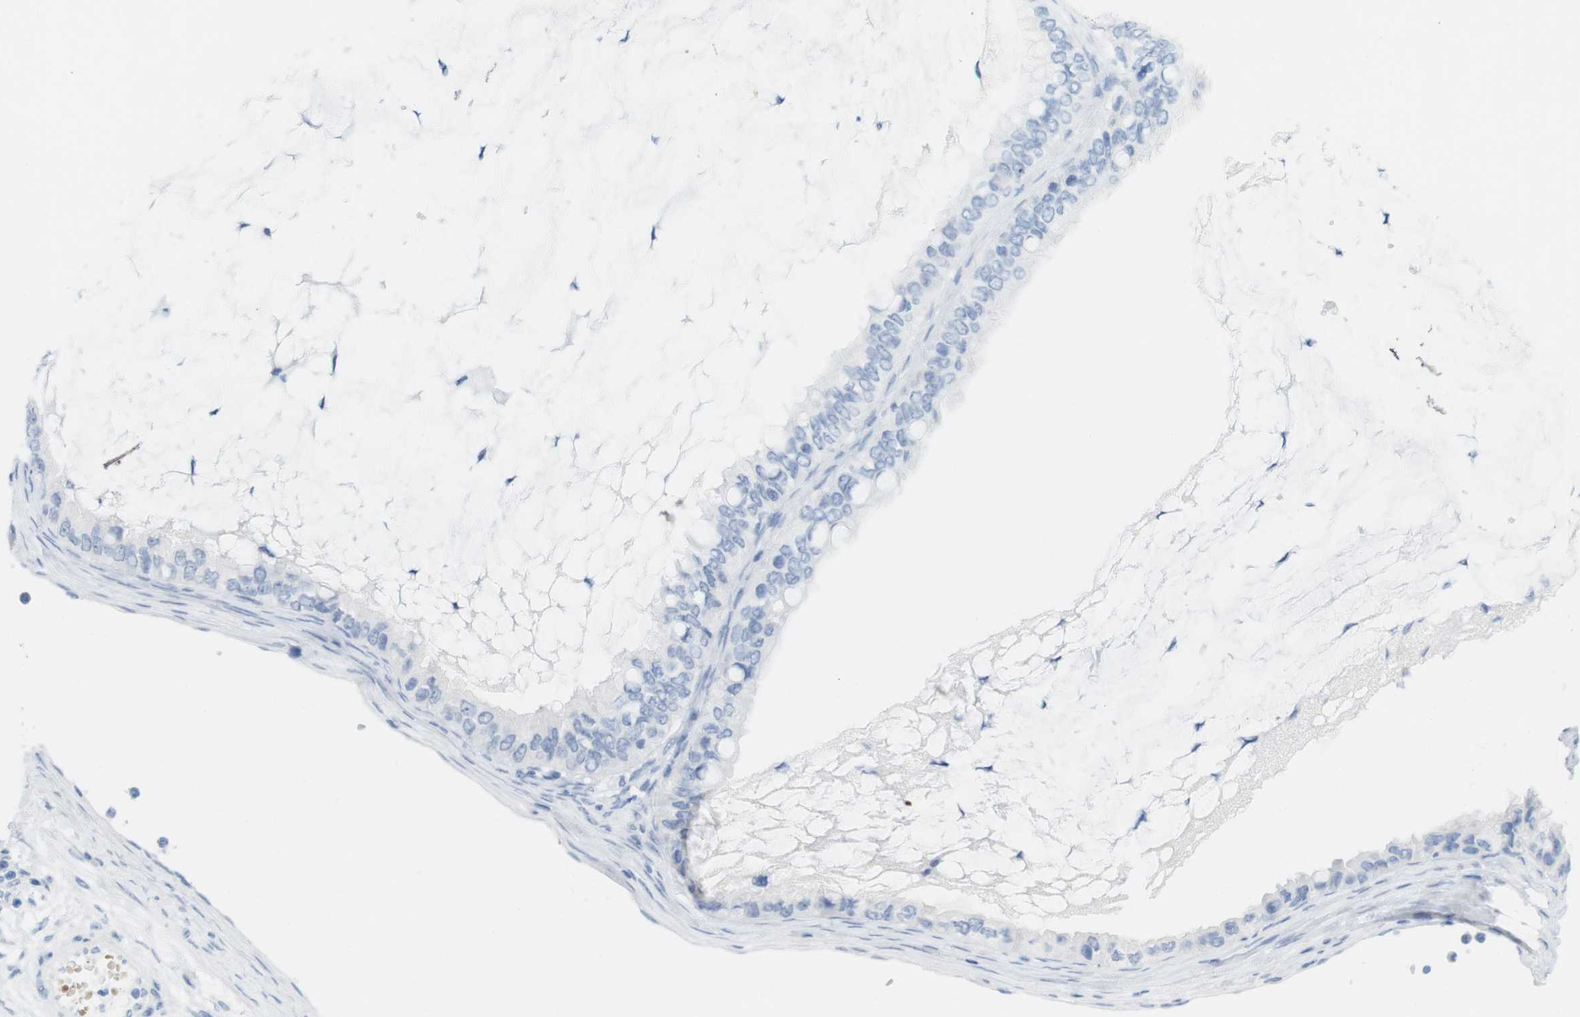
{"staining": {"intensity": "negative", "quantity": "none", "location": "none"}, "tissue": "ovarian cancer", "cell_type": "Tumor cells", "image_type": "cancer", "snomed": [{"axis": "morphology", "description": "Cystadenocarcinoma, mucinous, NOS"}, {"axis": "topography", "description": "Ovary"}], "caption": "High magnification brightfield microscopy of ovarian mucinous cystadenocarcinoma stained with DAB (3,3'-diaminobenzidine) (brown) and counterstained with hematoxylin (blue): tumor cells show no significant positivity.", "gene": "TNNT2", "patient": {"sex": "female", "age": 80}}